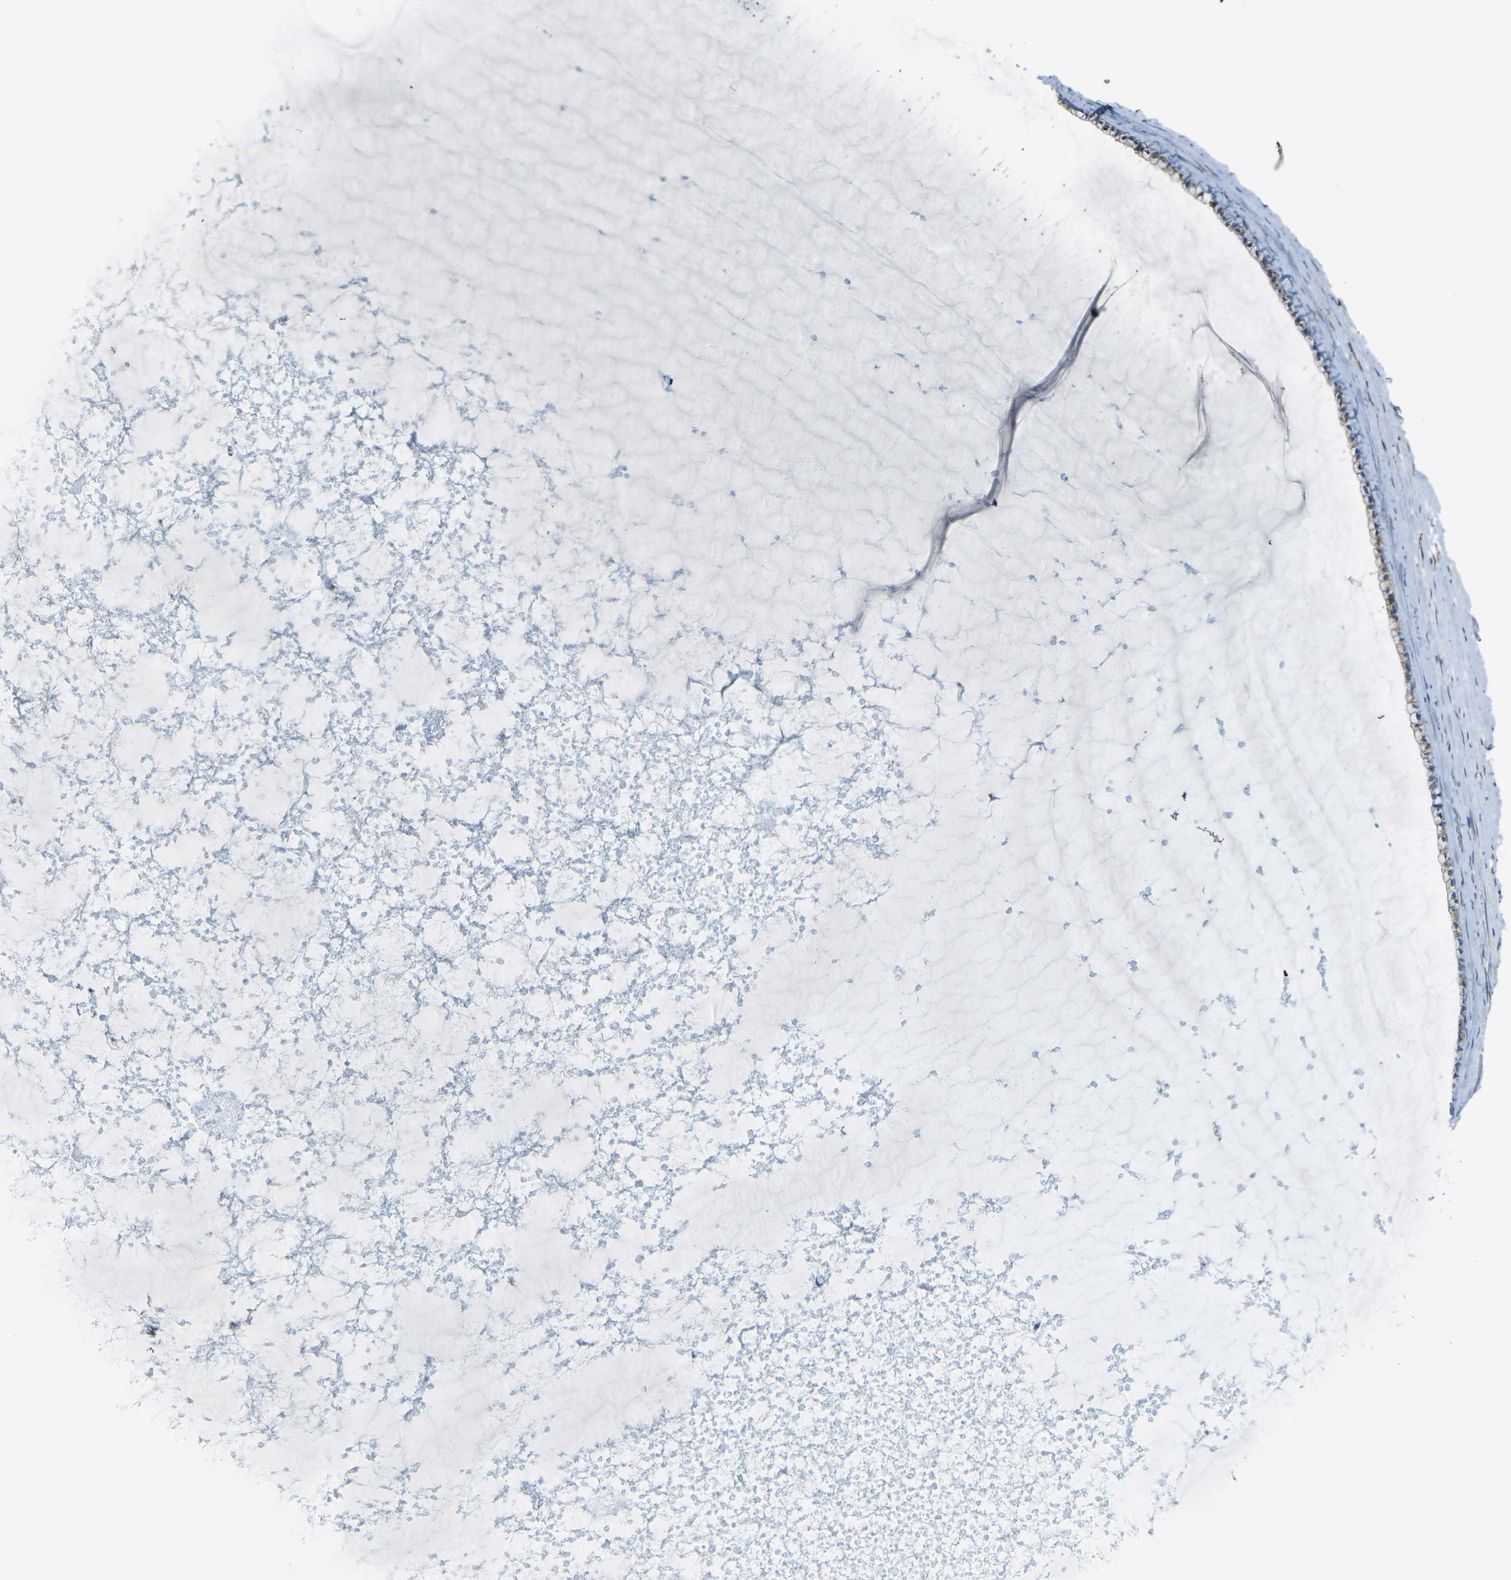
{"staining": {"intensity": "strong", "quantity": ">75%", "location": "cytoplasmic/membranous"}, "tissue": "cervix", "cell_type": "Glandular cells", "image_type": "normal", "snomed": [{"axis": "morphology", "description": "Normal tissue, NOS"}, {"axis": "topography", "description": "Cervix"}], "caption": "Cervix stained with a brown dye shows strong cytoplasmic/membranous positive positivity in approximately >75% of glandular cells.", "gene": "CELSR2", "patient": {"sex": "female", "age": 39}}